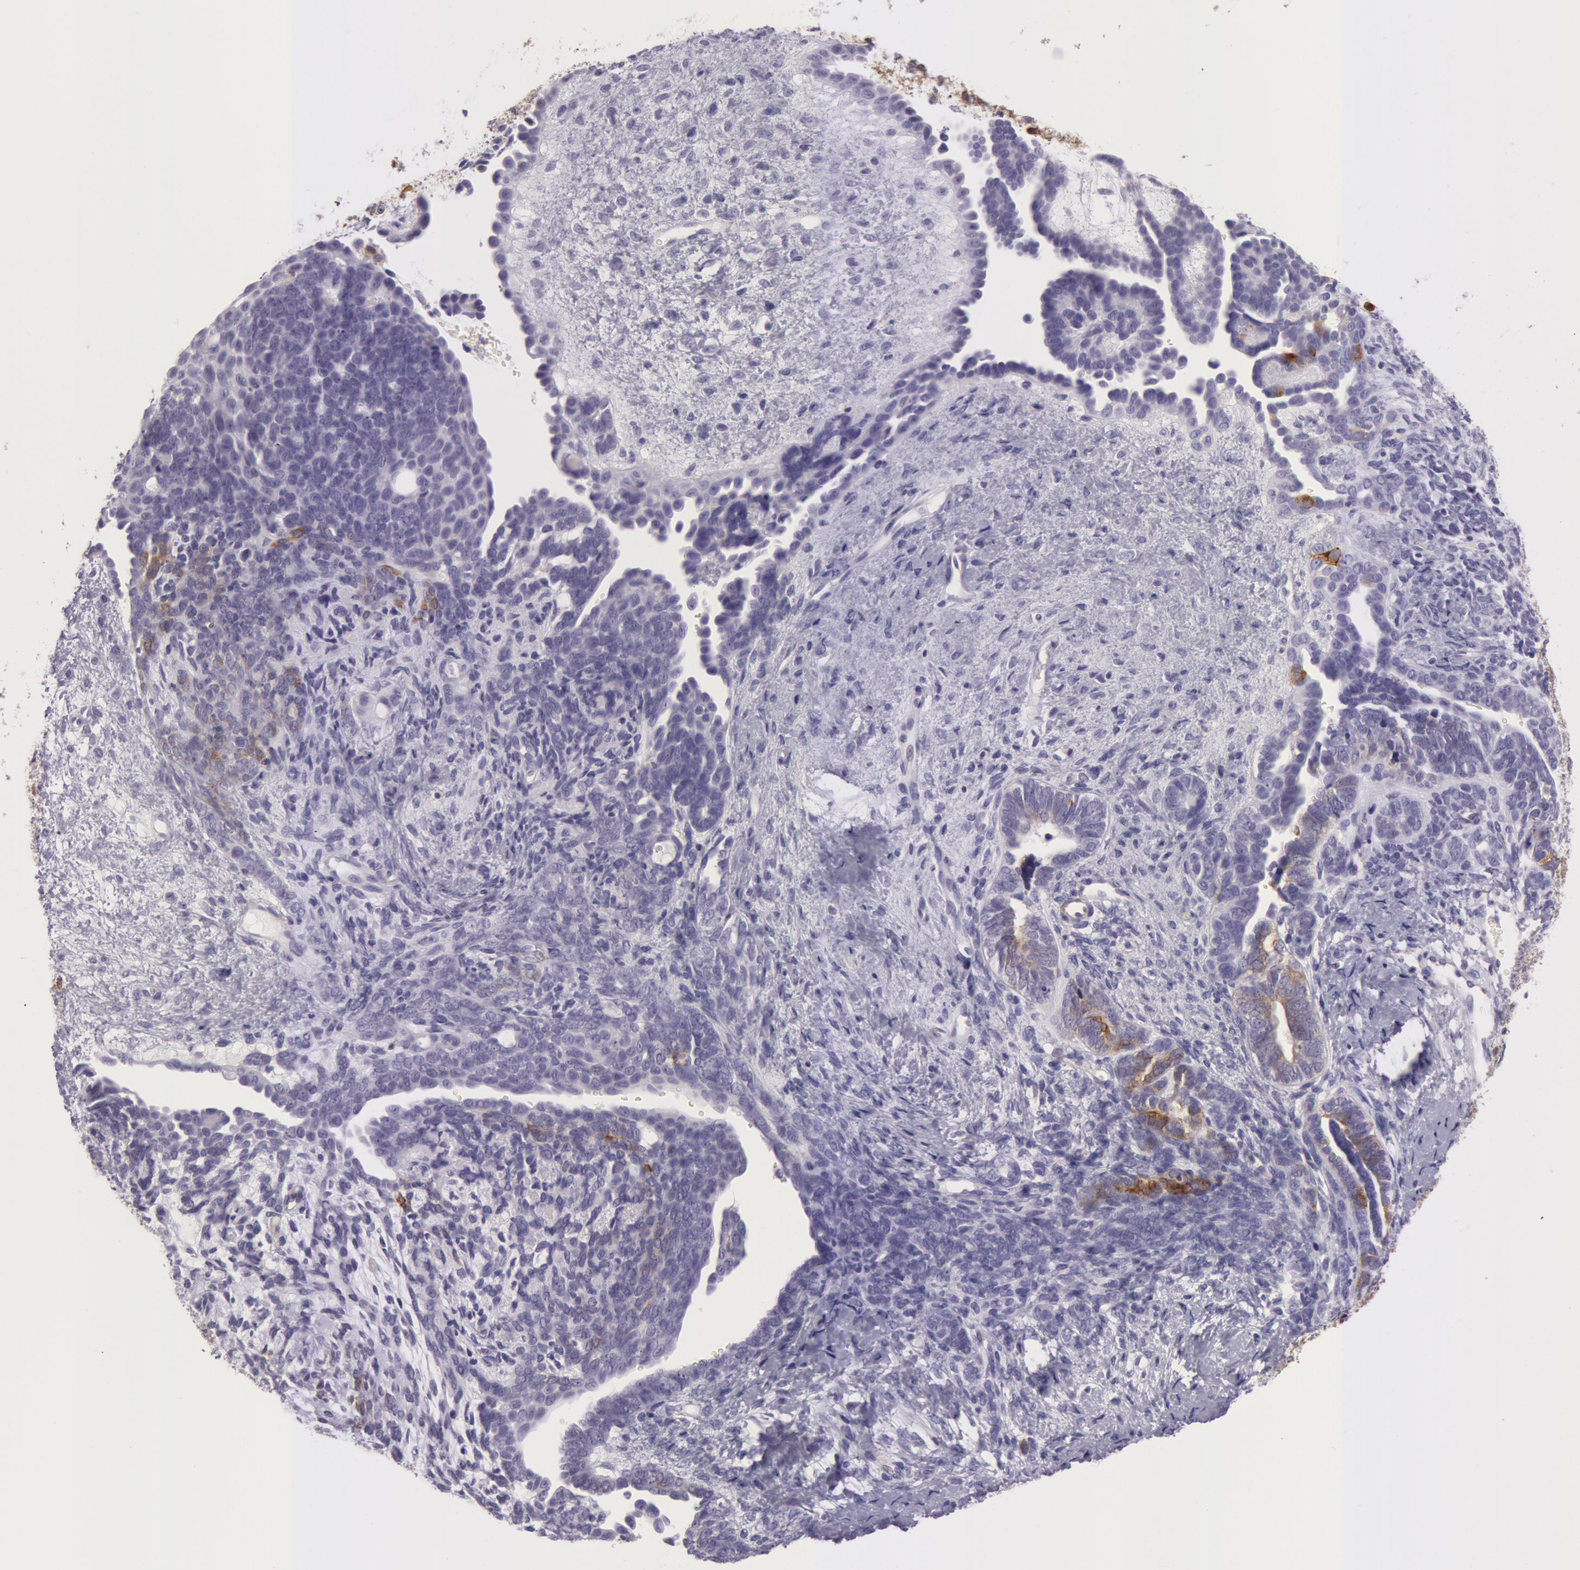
{"staining": {"intensity": "weak", "quantity": "<25%", "location": "cytoplasmic/membranous"}, "tissue": "endometrial cancer", "cell_type": "Tumor cells", "image_type": "cancer", "snomed": [{"axis": "morphology", "description": "Neoplasm, malignant, NOS"}, {"axis": "topography", "description": "Endometrium"}], "caption": "Immunohistochemistry photomicrograph of neoplastic tissue: human neoplasm (malignant) (endometrial) stained with DAB (3,3'-diaminobenzidine) reveals no significant protein staining in tumor cells.", "gene": "LY75", "patient": {"sex": "female", "age": 74}}